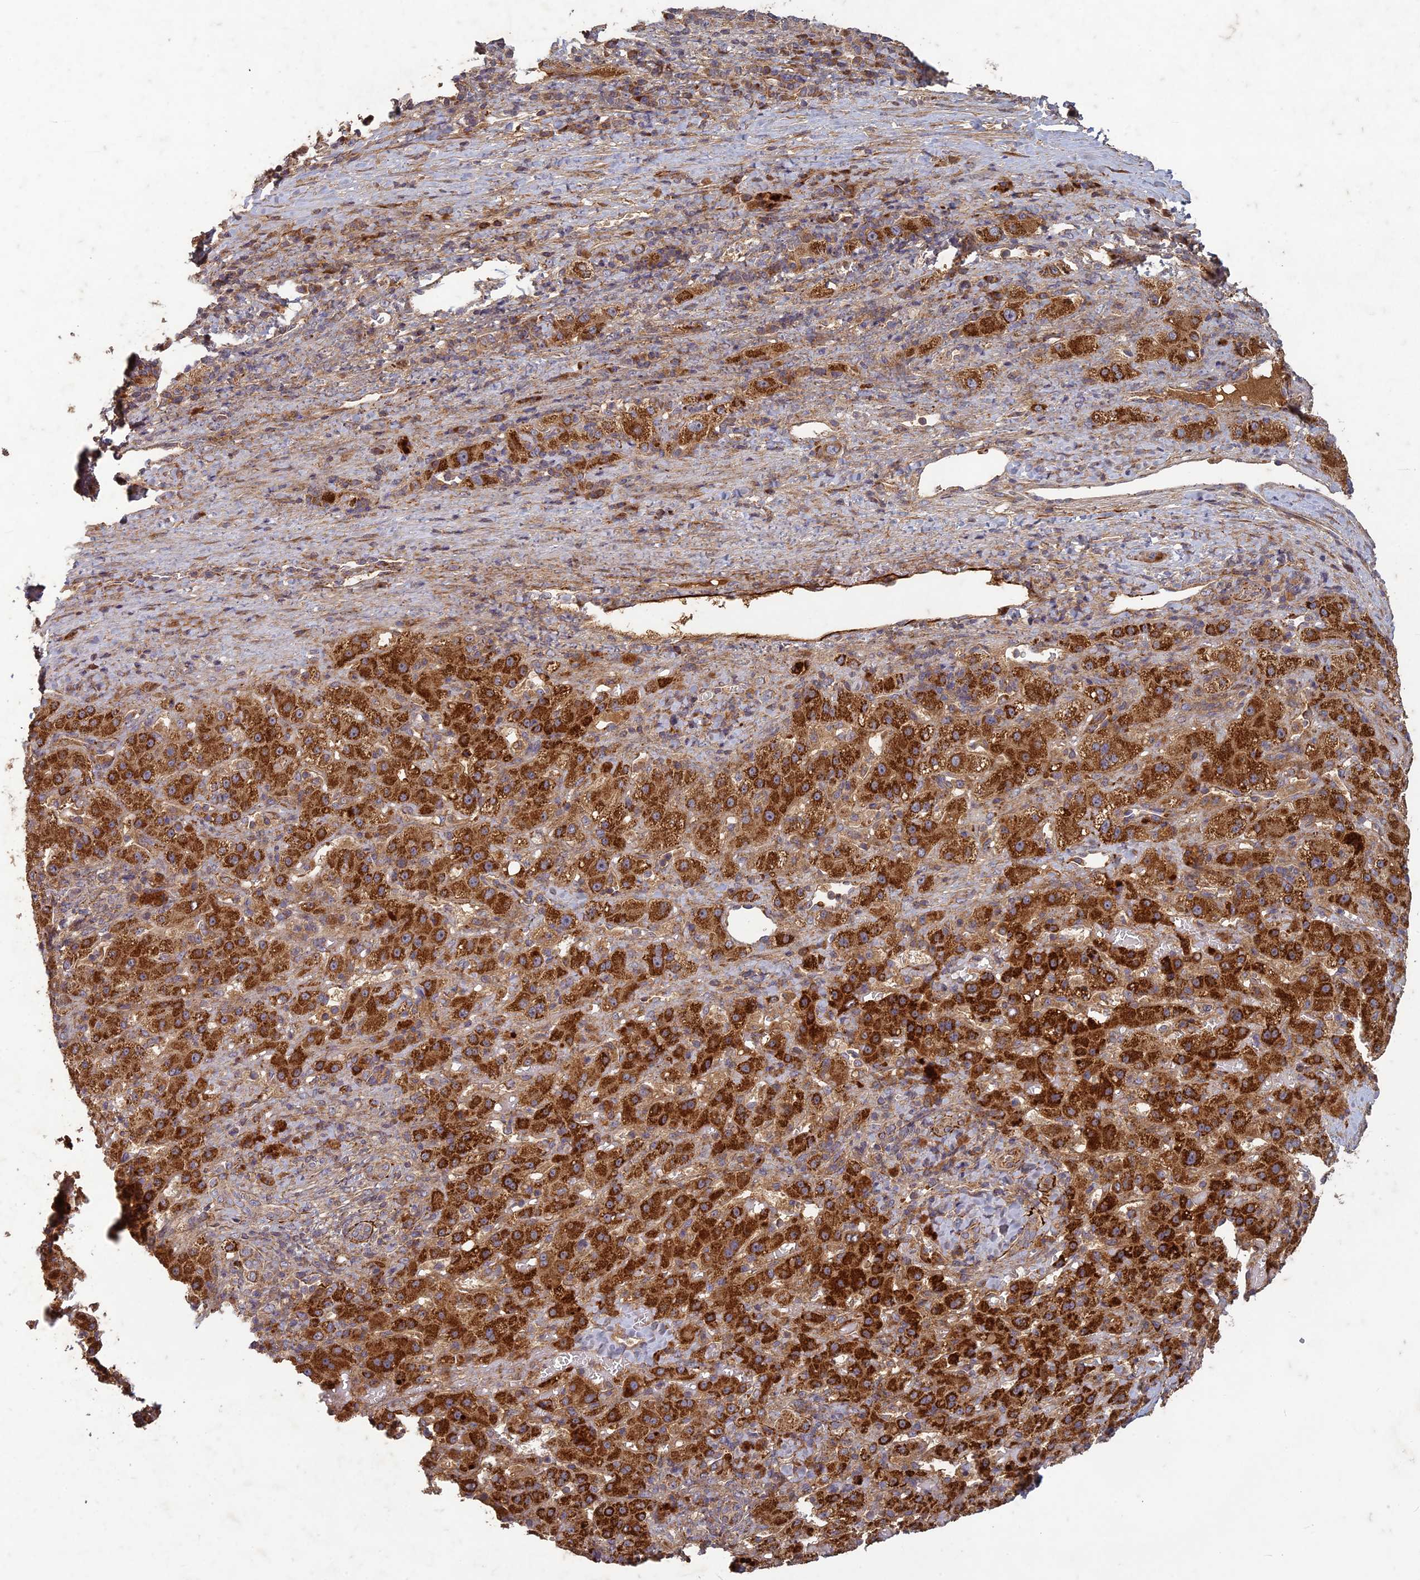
{"staining": {"intensity": "strong", "quantity": ">75%", "location": "cytoplasmic/membranous"}, "tissue": "liver cancer", "cell_type": "Tumor cells", "image_type": "cancer", "snomed": [{"axis": "morphology", "description": "Carcinoma, Hepatocellular, NOS"}, {"axis": "topography", "description": "Liver"}], "caption": "Tumor cells exhibit strong cytoplasmic/membranous positivity in about >75% of cells in liver cancer (hepatocellular carcinoma).", "gene": "TCF25", "patient": {"sex": "female", "age": 58}}